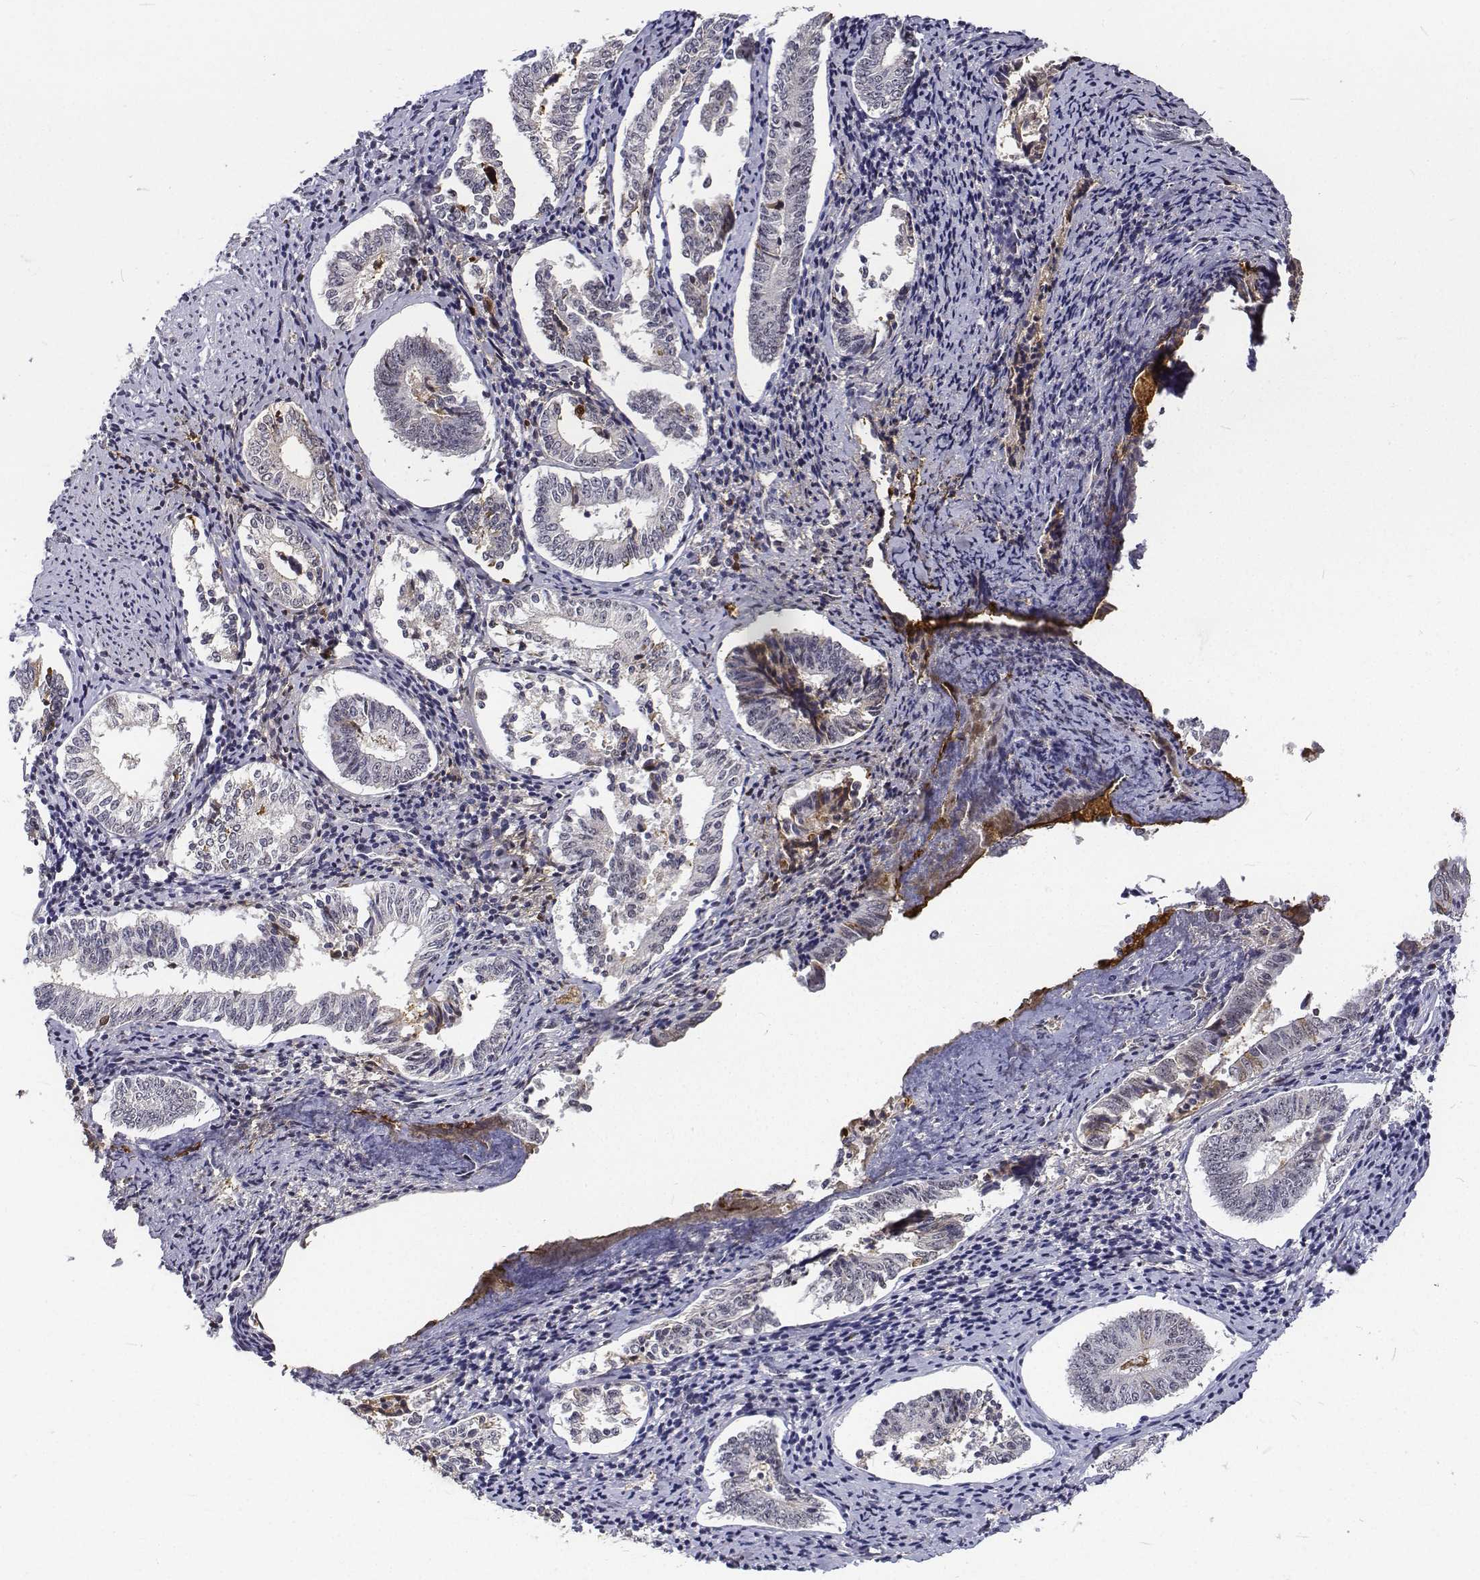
{"staining": {"intensity": "negative", "quantity": "none", "location": "none"}, "tissue": "cervical cancer", "cell_type": "Tumor cells", "image_type": "cancer", "snomed": [{"axis": "morphology", "description": "Squamous cell carcinoma, NOS"}, {"axis": "topography", "description": "Cervix"}], "caption": "Photomicrograph shows no significant protein staining in tumor cells of cervical cancer. The staining was performed using DAB (3,3'-diaminobenzidine) to visualize the protein expression in brown, while the nuclei were stained in blue with hematoxylin (Magnification: 20x).", "gene": "ATRX", "patient": {"sex": "female", "age": 59}}